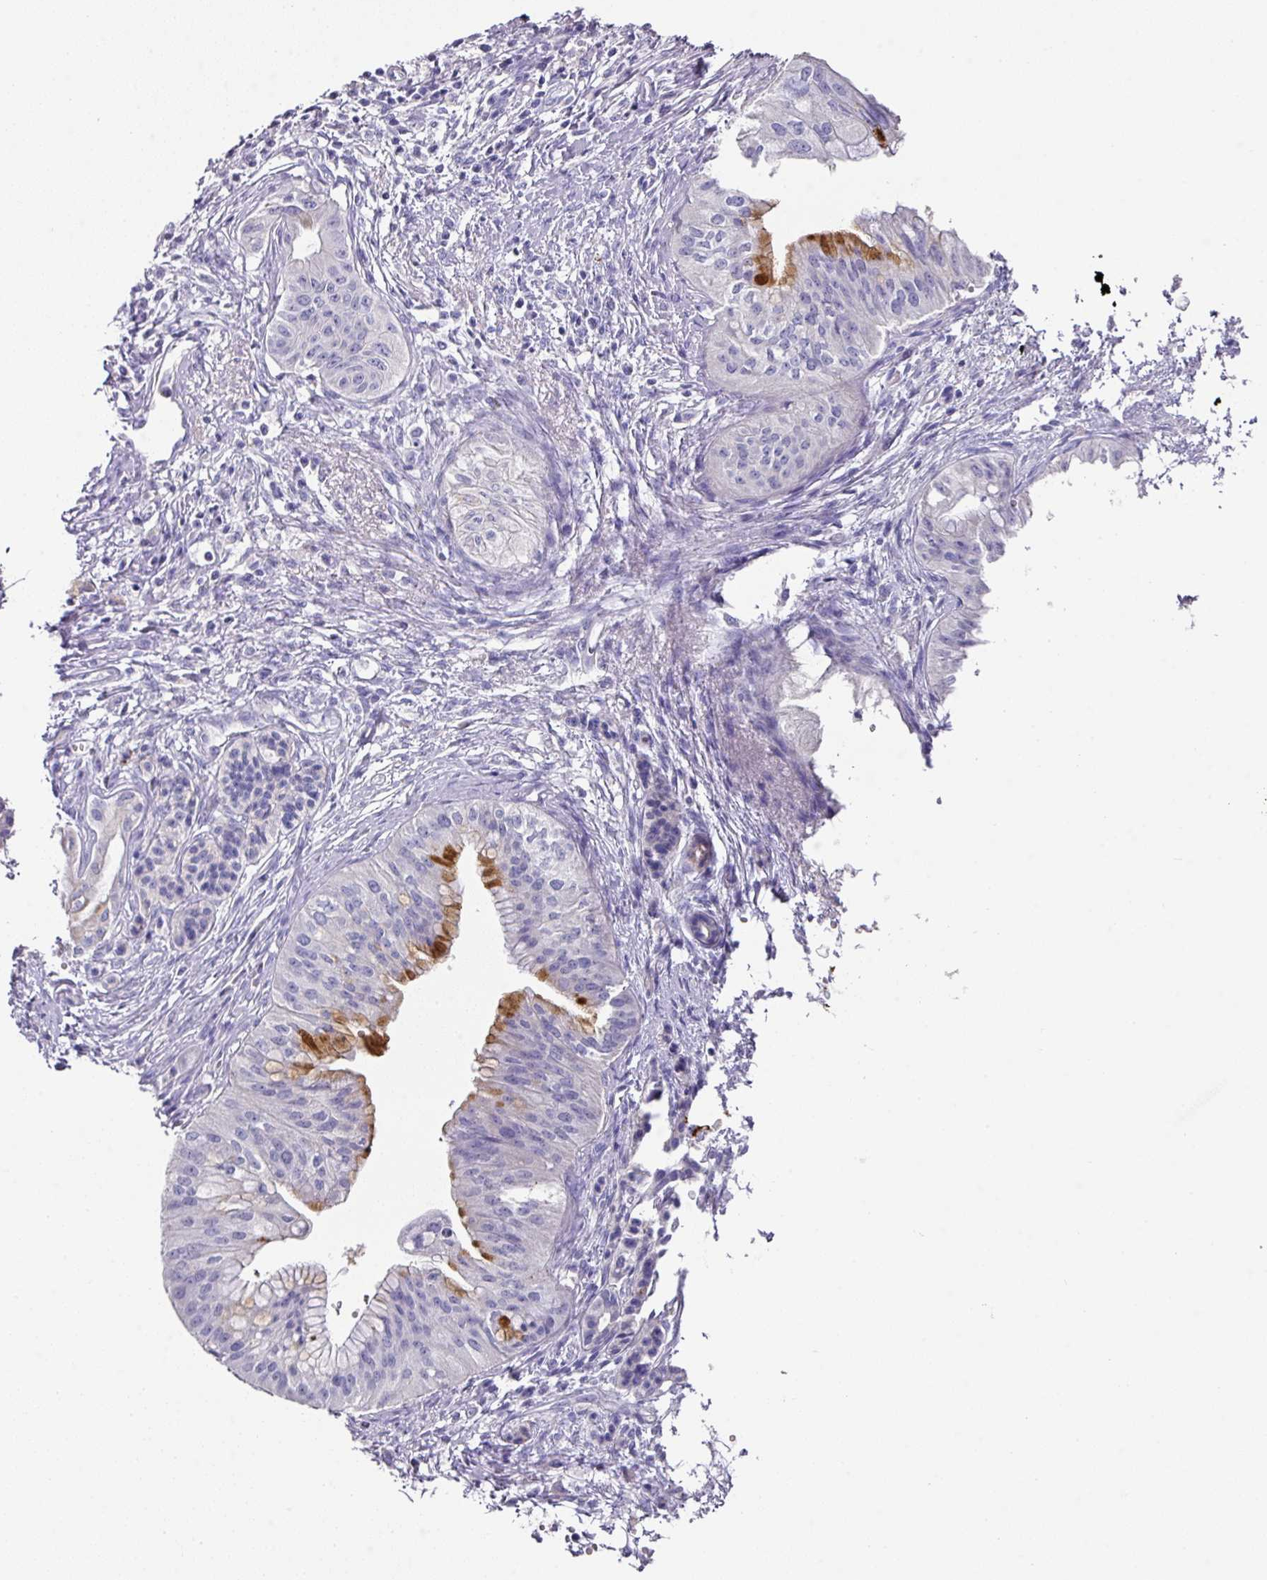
{"staining": {"intensity": "moderate", "quantity": "<25%", "location": "cytoplasmic/membranous"}, "tissue": "pancreatic cancer", "cell_type": "Tumor cells", "image_type": "cancer", "snomed": [{"axis": "morphology", "description": "Adenocarcinoma, NOS"}, {"axis": "topography", "description": "Pancreas"}], "caption": "The immunohistochemical stain shows moderate cytoplasmic/membranous positivity in tumor cells of pancreatic adenocarcinoma tissue.", "gene": "TARM1", "patient": {"sex": "male", "age": 71}}